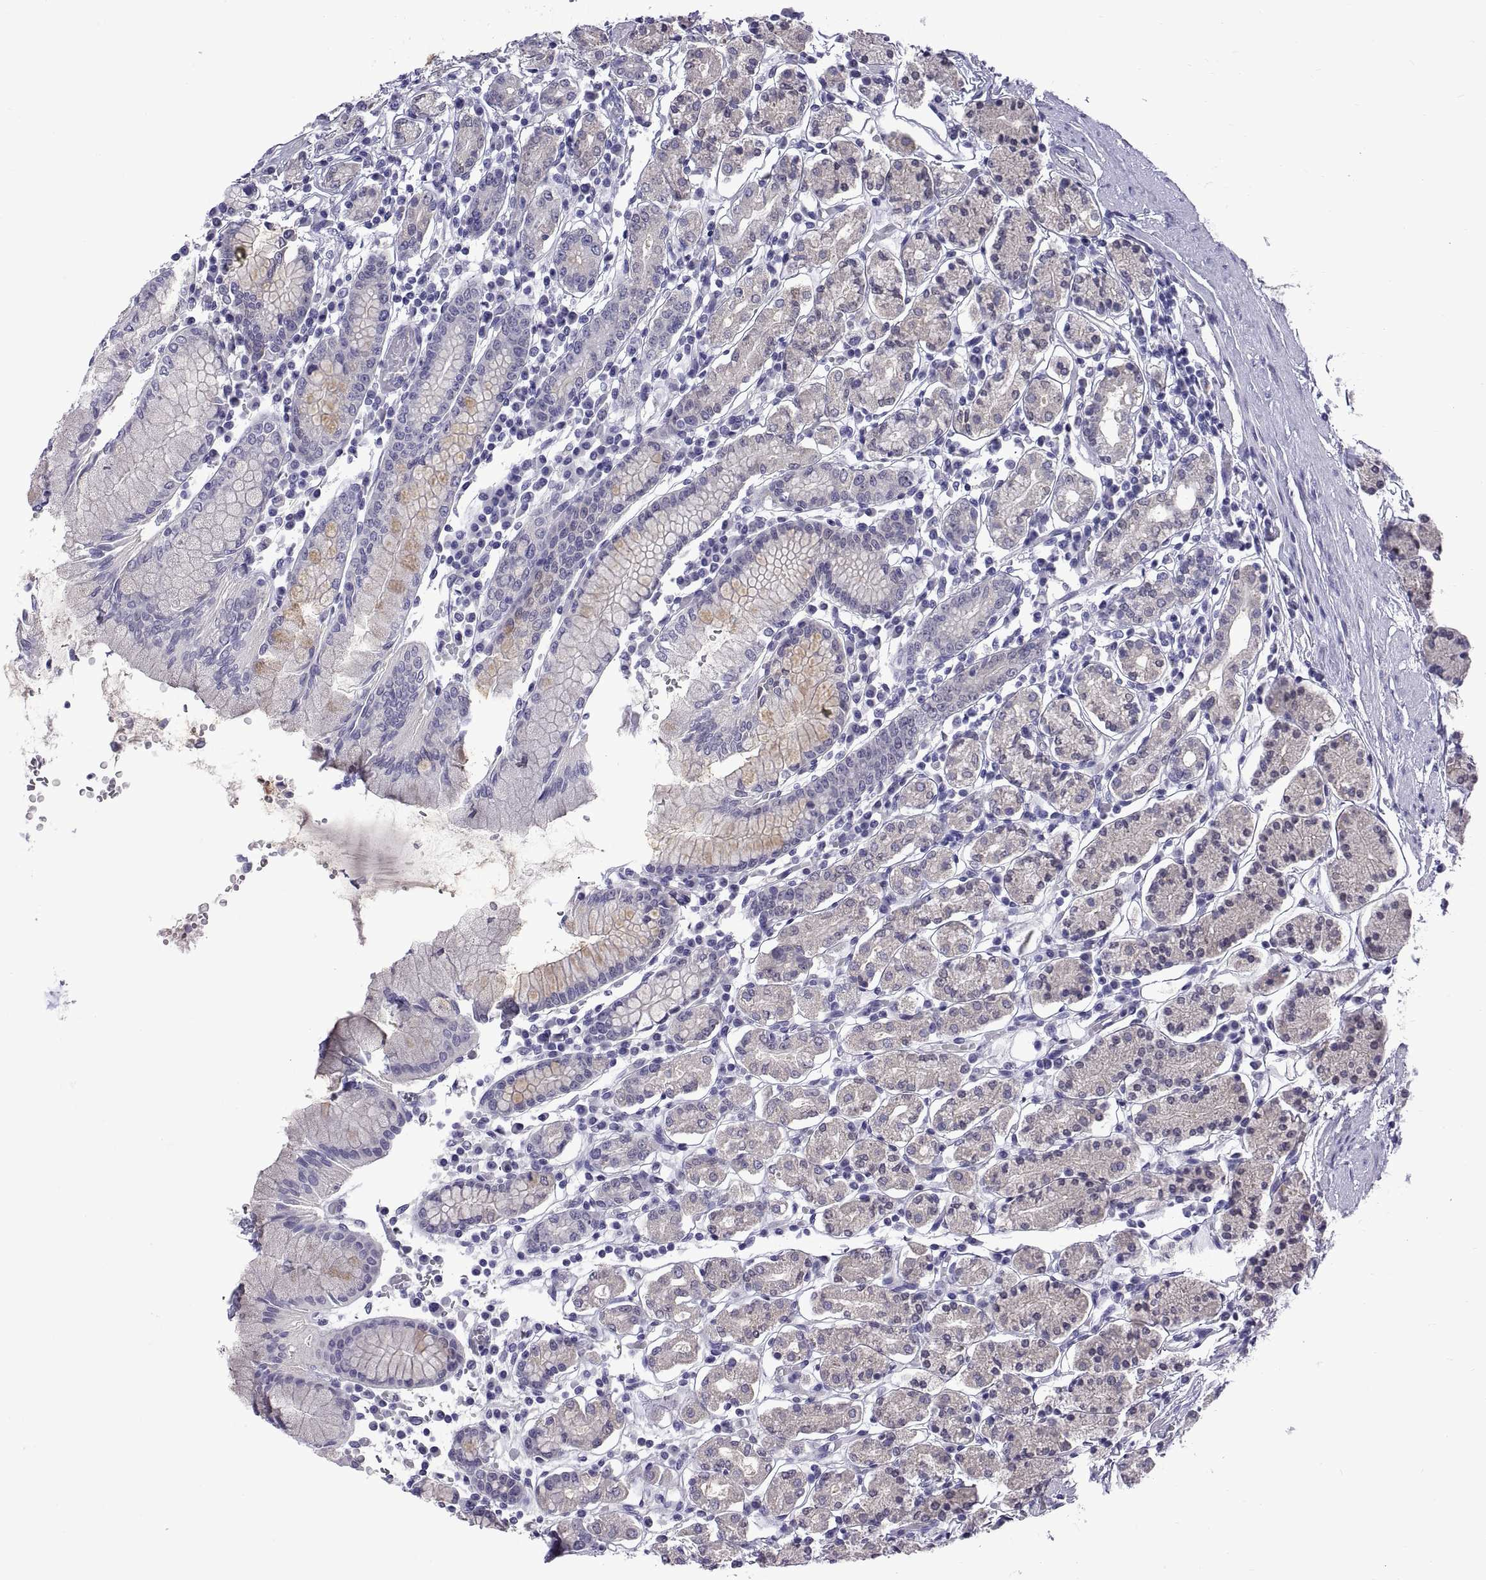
{"staining": {"intensity": "negative", "quantity": "none", "location": "none"}, "tissue": "stomach", "cell_type": "Glandular cells", "image_type": "normal", "snomed": [{"axis": "morphology", "description": "Normal tissue, NOS"}, {"axis": "topography", "description": "Stomach, upper"}, {"axis": "topography", "description": "Stomach"}], "caption": "Stomach was stained to show a protein in brown. There is no significant positivity in glandular cells. (Stains: DAB (3,3'-diaminobenzidine) IHC with hematoxylin counter stain, Microscopy: brightfield microscopy at high magnification).", "gene": "SPDYE10", "patient": {"sex": "male", "age": 62}}